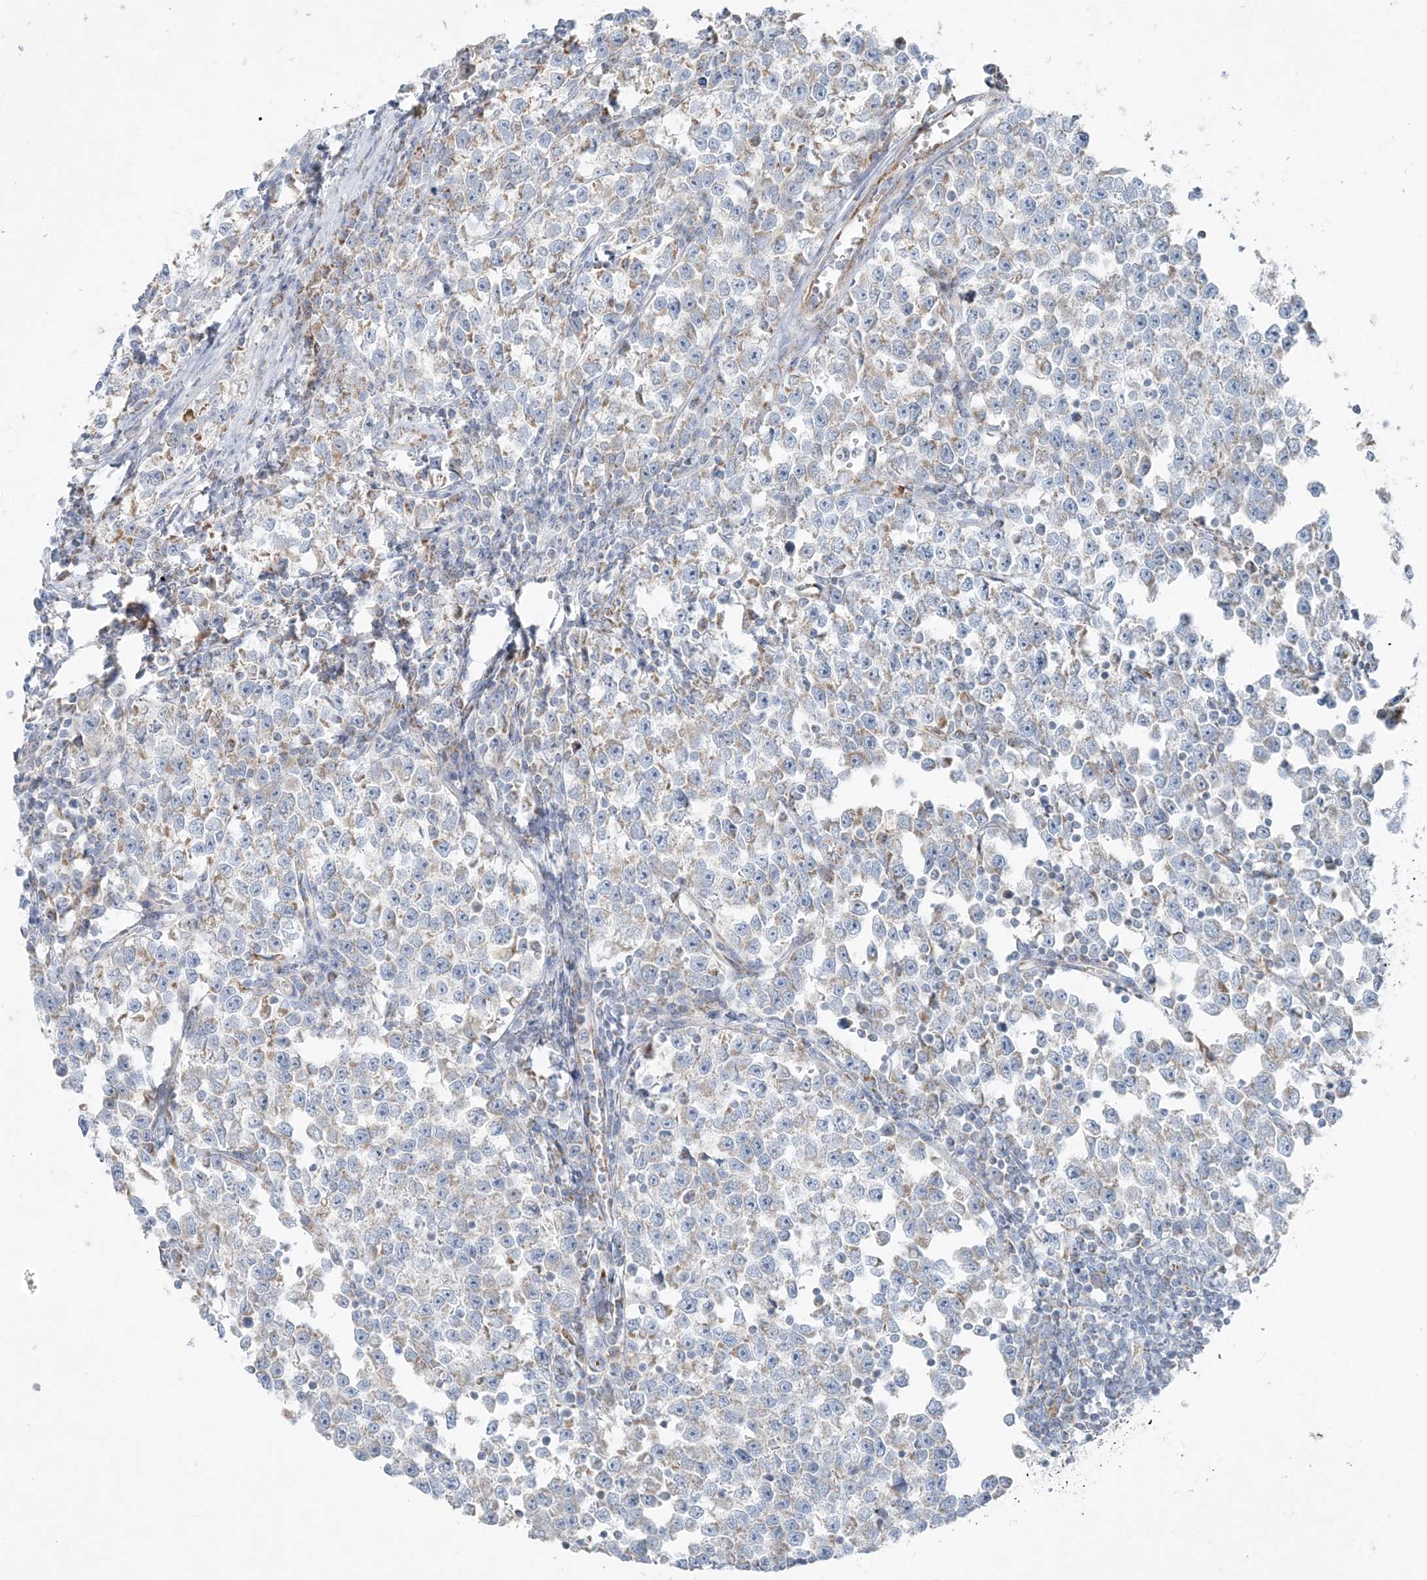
{"staining": {"intensity": "weak", "quantity": "25%-75%", "location": "cytoplasmic/membranous"}, "tissue": "testis cancer", "cell_type": "Tumor cells", "image_type": "cancer", "snomed": [{"axis": "morphology", "description": "Normal tissue, NOS"}, {"axis": "morphology", "description": "Seminoma, NOS"}, {"axis": "topography", "description": "Testis"}], "caption": "IHC (DAB) staining of human seminoma (testis) displays weak cytoplasmic/membranous protein positivity in about 25%-75% of tumor cells. Immunohistochemistry (ihc) stains the protein of interest in brown and the nuclei are stained blue.", "gene": "PCCB", "patient": {"sex": "male", "age": 43}}